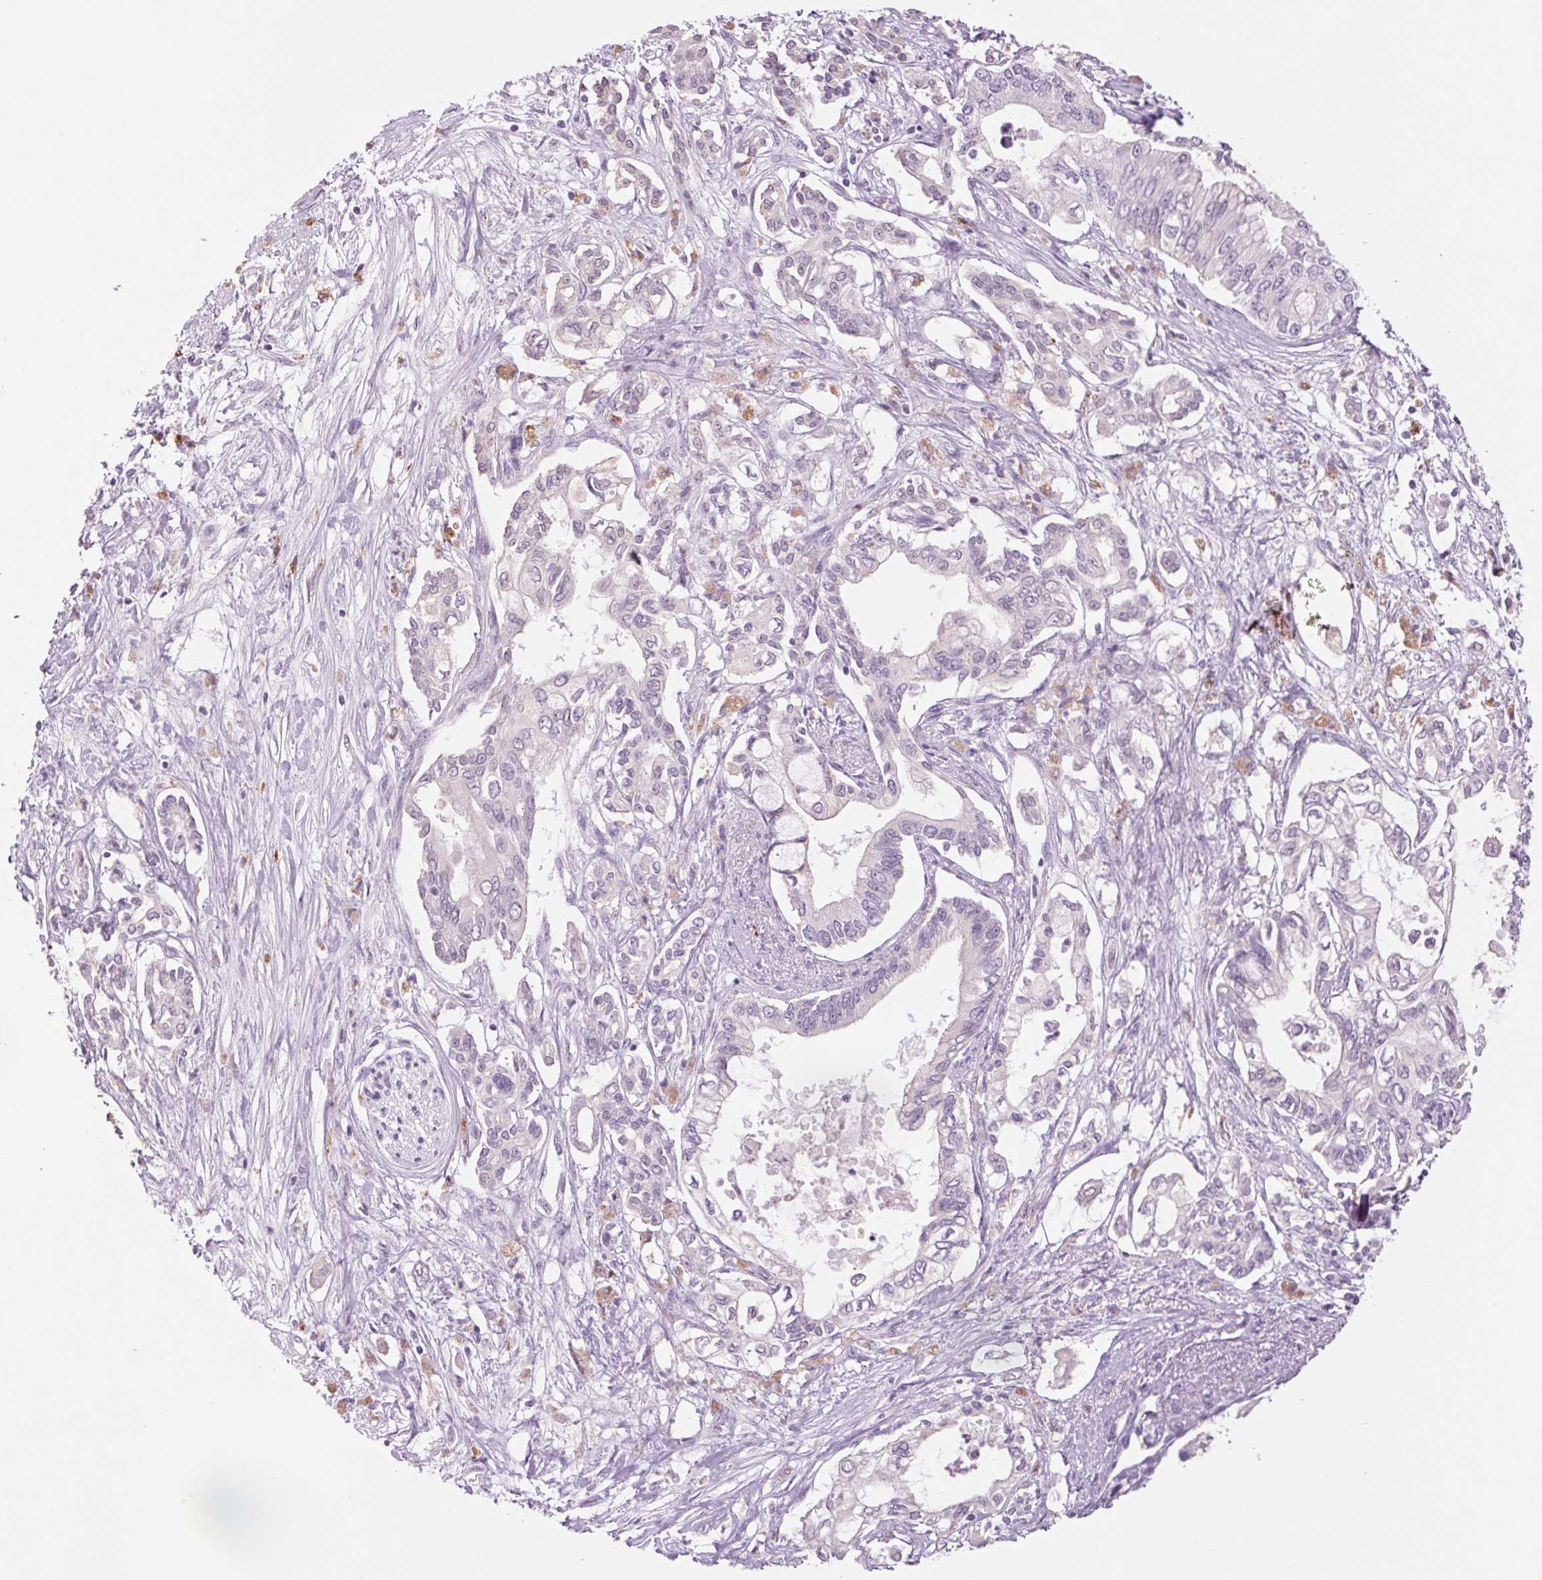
{"staining": {"intensity": "negative", "quantity": "none", "location": "none"}, "tissue": "pancreatic cancer", "cell_type": "Tumor cells", "image_type": "cancer", "snomed": [{"axis": "morphology", "description": "Adenocarcinoma, NOS"}, {"axis": "topography", "description": "Pancreas"}], "caption": "A histopathology image of adenocarcinoma (pancreatic) stained for a protein displays no brown staining in tumor cells.", "gene": "MPO", "patient": {"sex": "female", "age": 63}}